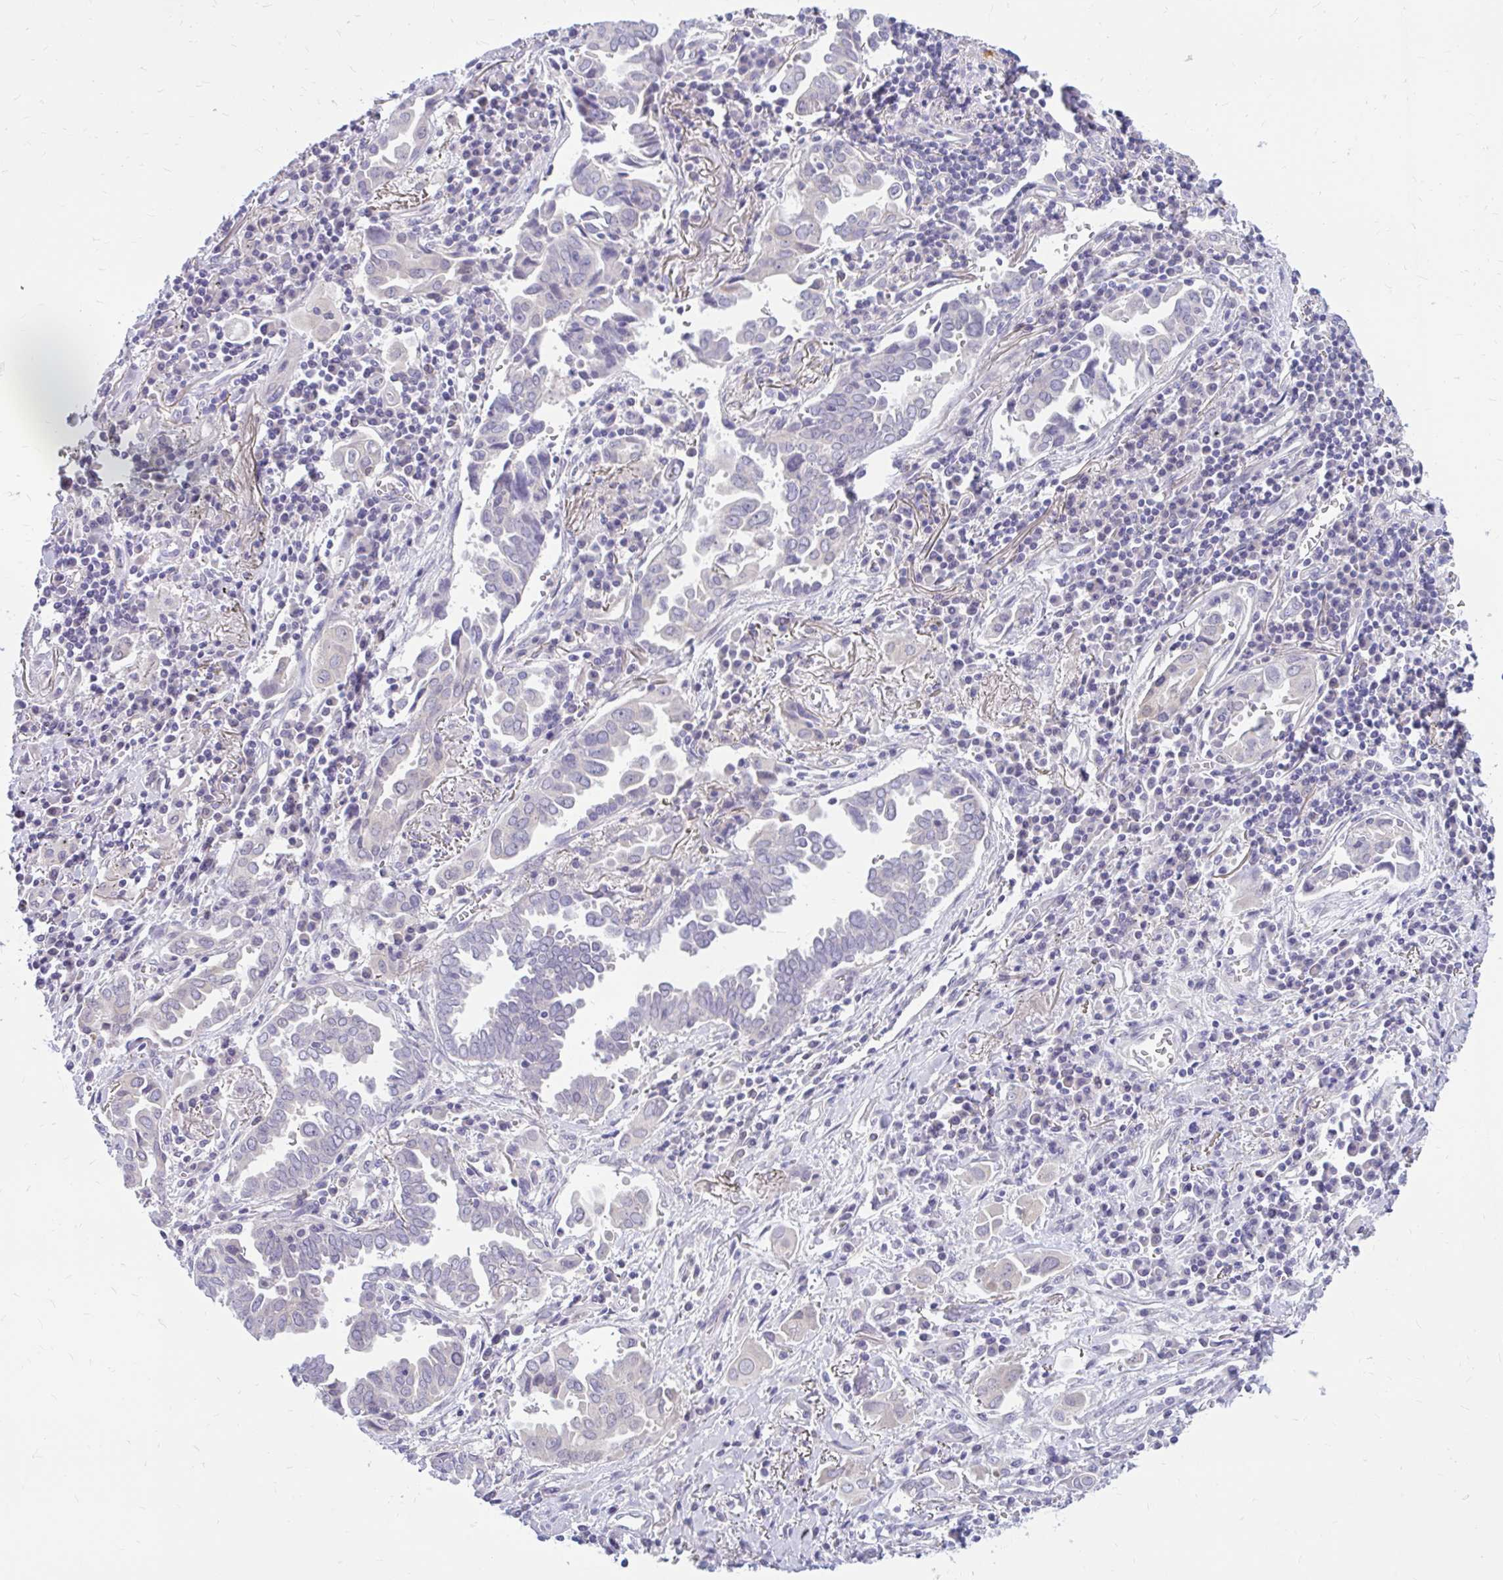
{"staining": {"intensity": "negative", "quantity": "none", "location": "none"}, "tissue": "lung cancer", "cell_type": "Tumor cells", "image_type": "cancer", "snomed": [{"axis": "morphology", "description": "Adenocarcinoma, NOS"}, {"axis": "topography", "description": "Lung"}], "caption": "DAB (3,3'-diaminobenzidine) immunohistochemical staining of human adenocarcinoma (lung) demonstrates no significant positivity in tumor cells. (DAB immunohistochemistry with hematoxylin counter stain).", "gene": "MAP1LC3A", "patient": {"sex": "male", "age": 76}}